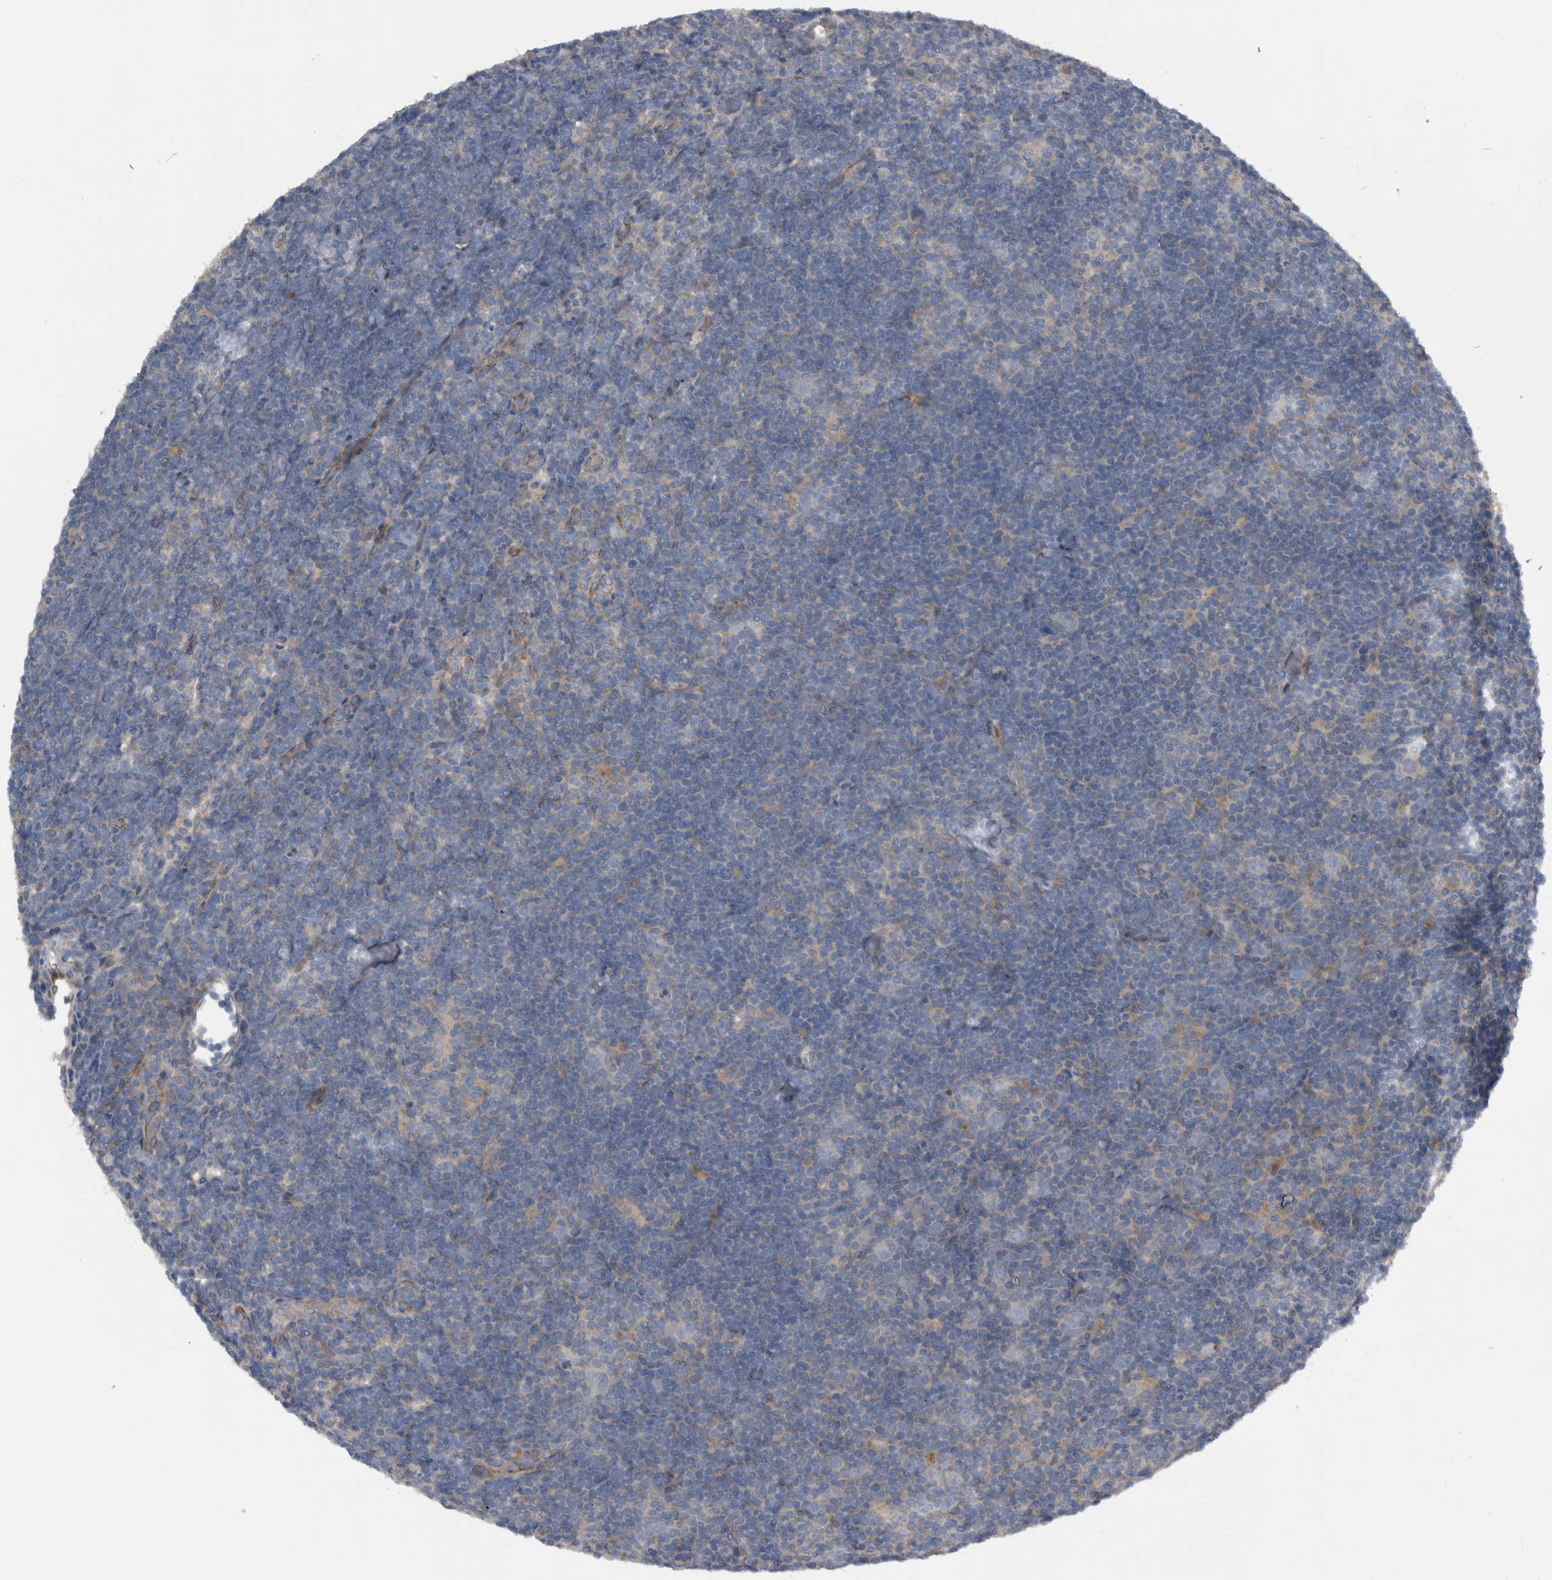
{"staining": {"intensity": "negative", "quantity": "none", "location": "none"}, "tissue": "lymphoma", "cell_type": "Tumor cells", "image_type": "cancer", "snomed": [{"axis": "morphology", "description": "Hodgkin's disease, NOS"}, {"axis": "topography", "description": "Lymph node"}], "caption": "This photomicrograph is of lymphoma stained with immunohistochemistry to label a protein in brown with the nuclei are counter-stained blue. There is no staining in tumor cells. (DAB (3,3'-diaminobenzidine) immunohistochemistry visualized using brightfield microscopy, high magnification).", "gene": "NT5C2", "patient": {"sex": "female", "age": 57}}